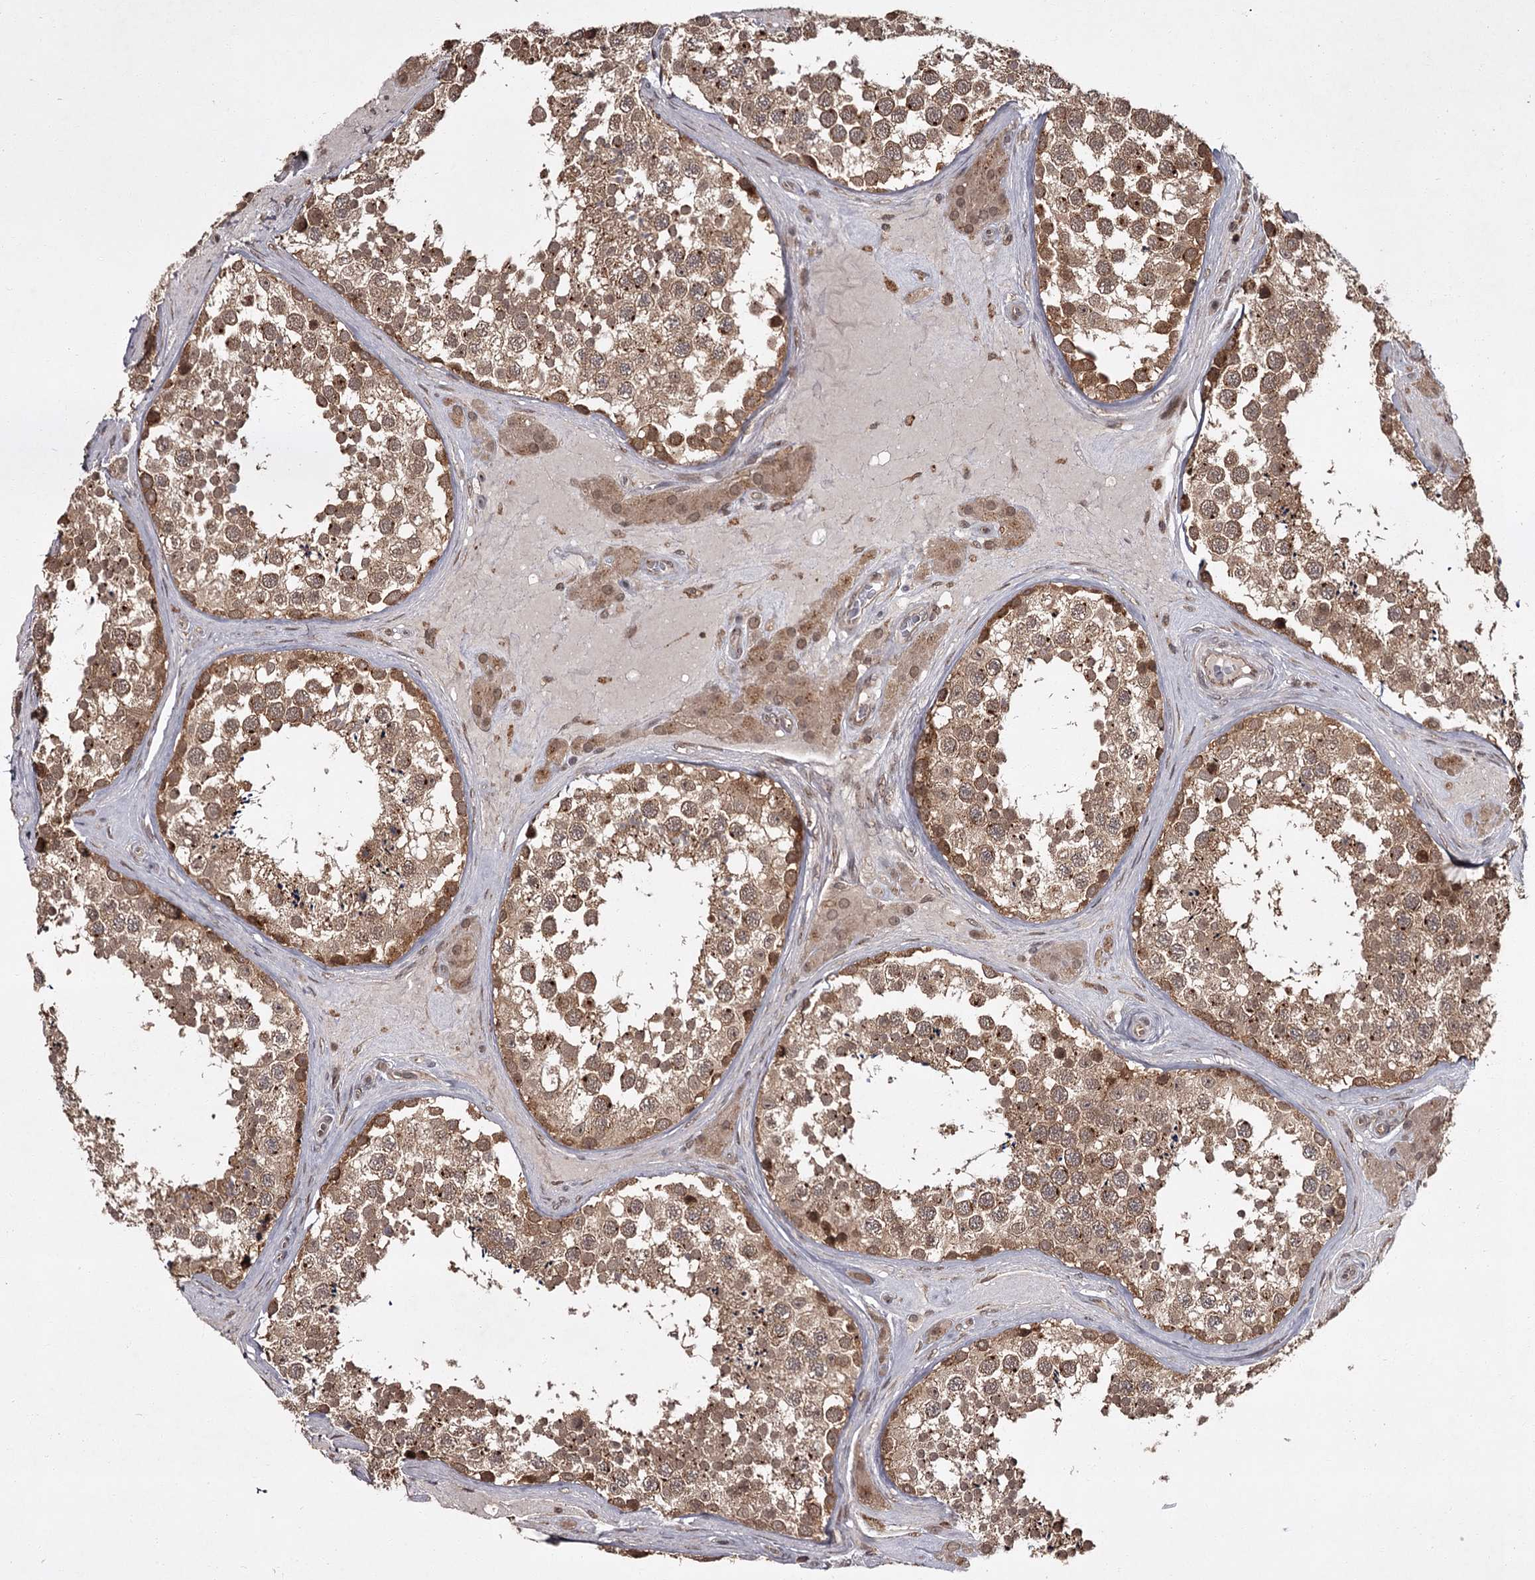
{"staining": {"intensity": "moderate", "quantity": ">75%", "location": "cytoplasmic/membranous,nuclear"}, "tissue": "testis", "cell_type": "Cells in seminiferous ducts", "image_type": "normal", "snomed": [{"axis": "morphology", "description": "Normal tissue, NOS"}, {"axis": "topography", "description": "Testis"}], "caption": "Immunohistochemical staining of normal testis exhibits moderate cytoplasmic/membranous,nuclear protein positivity in approximately >75% of cells in seminiferous ducts.", "gene": "TBC1D23", "patient": {"sex": "male", "age": 46}}